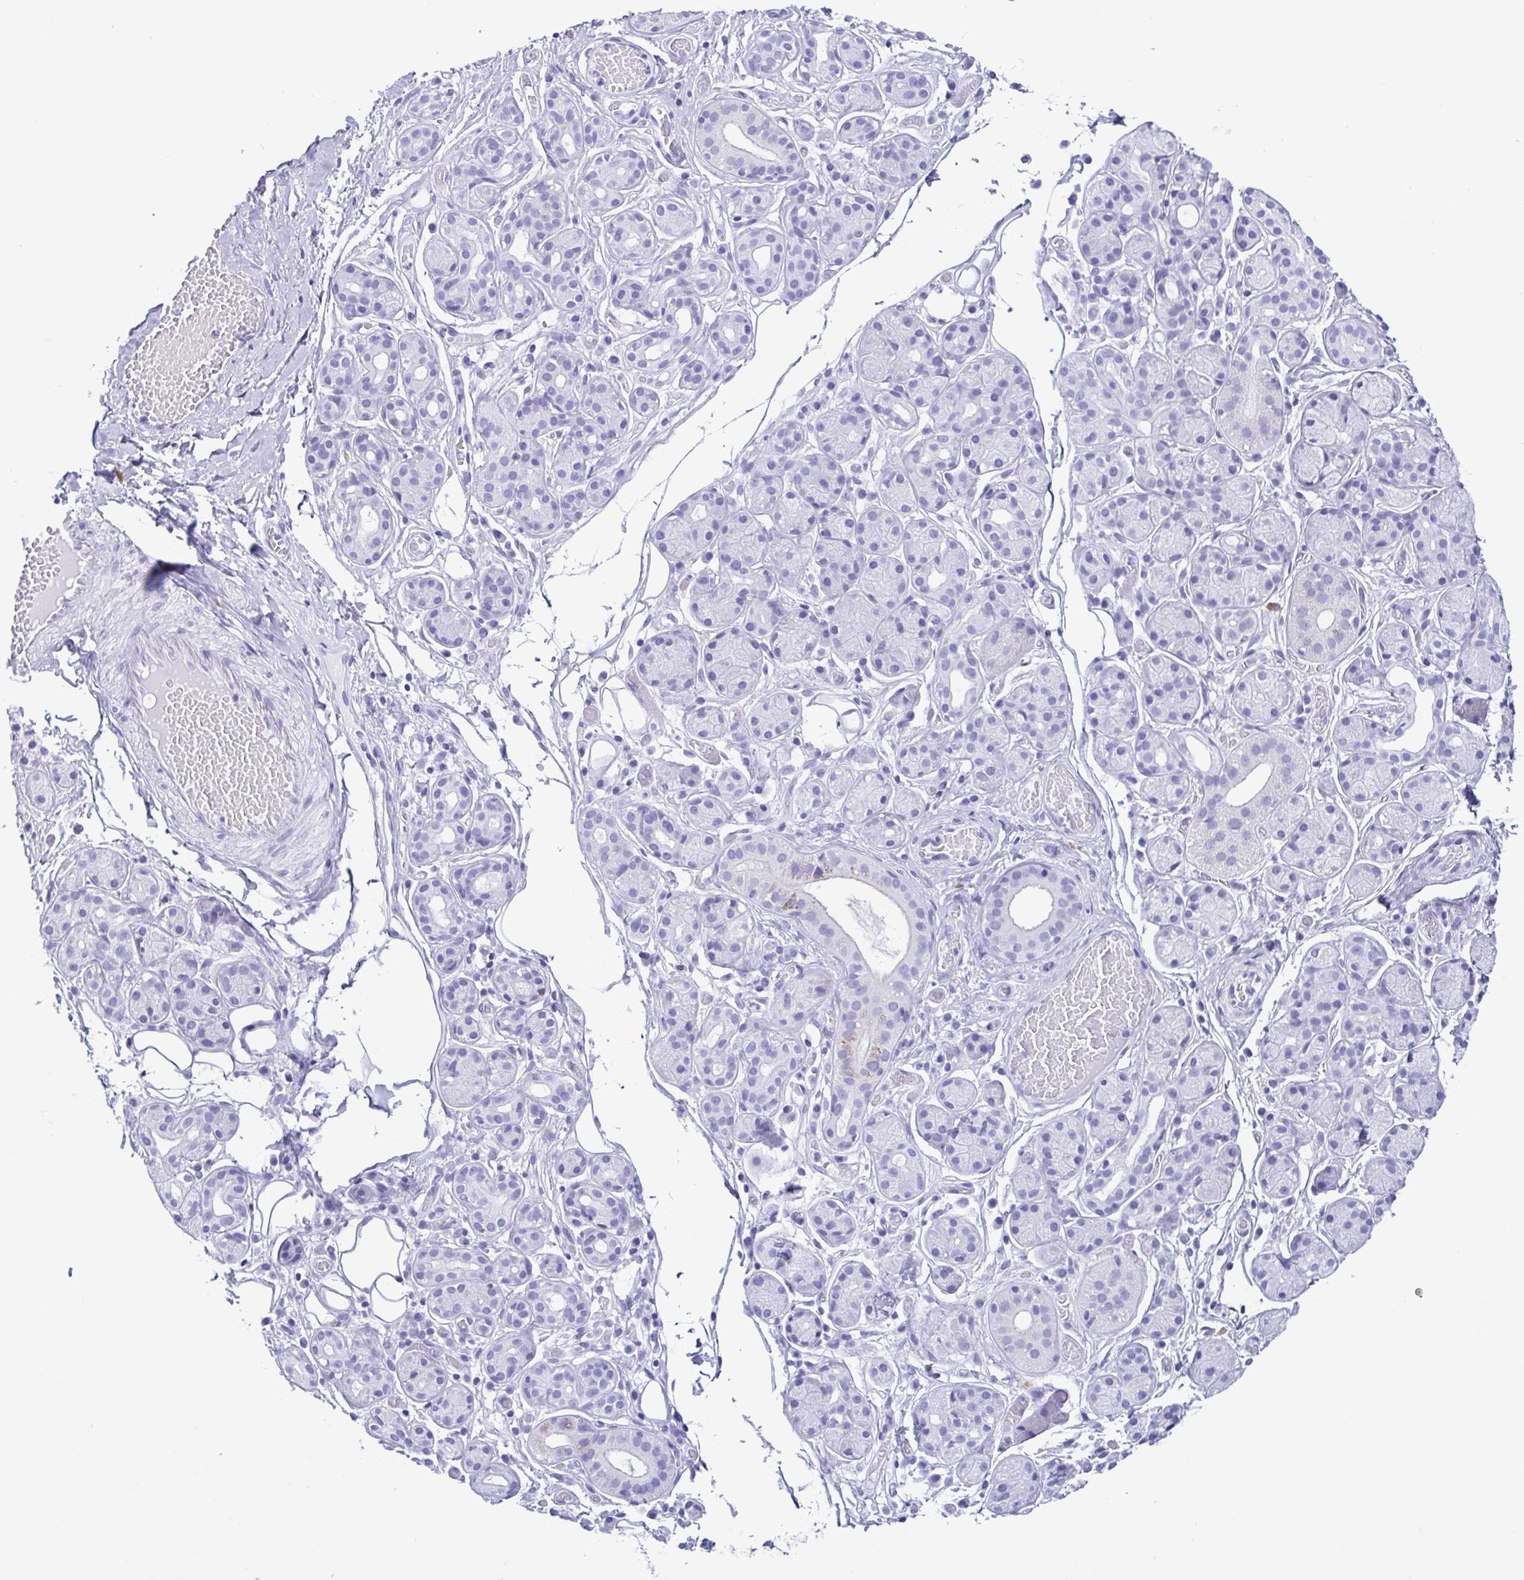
{"staining": {"intensity": "negative", "quantity": "none", "location": "none"}, "tissue": "salivary gland", "cell_type": "Glandular cells", "image_type": "normal", "snomed": [{"axis": "morphology", "description": "Normal tissue, NOS"}, {"axis": "topography", "description": "Salivary gland"}, {"axis": "topography", "description": "Peripheral nerve tissue"}], "caption": "Immunohistochemical staining of benign salivary gland displays no significant expression in glandular cells. Nuclei are stained in blue.", "gene": "SPATA16", "patient": {"sex": "male", "age": 71}}